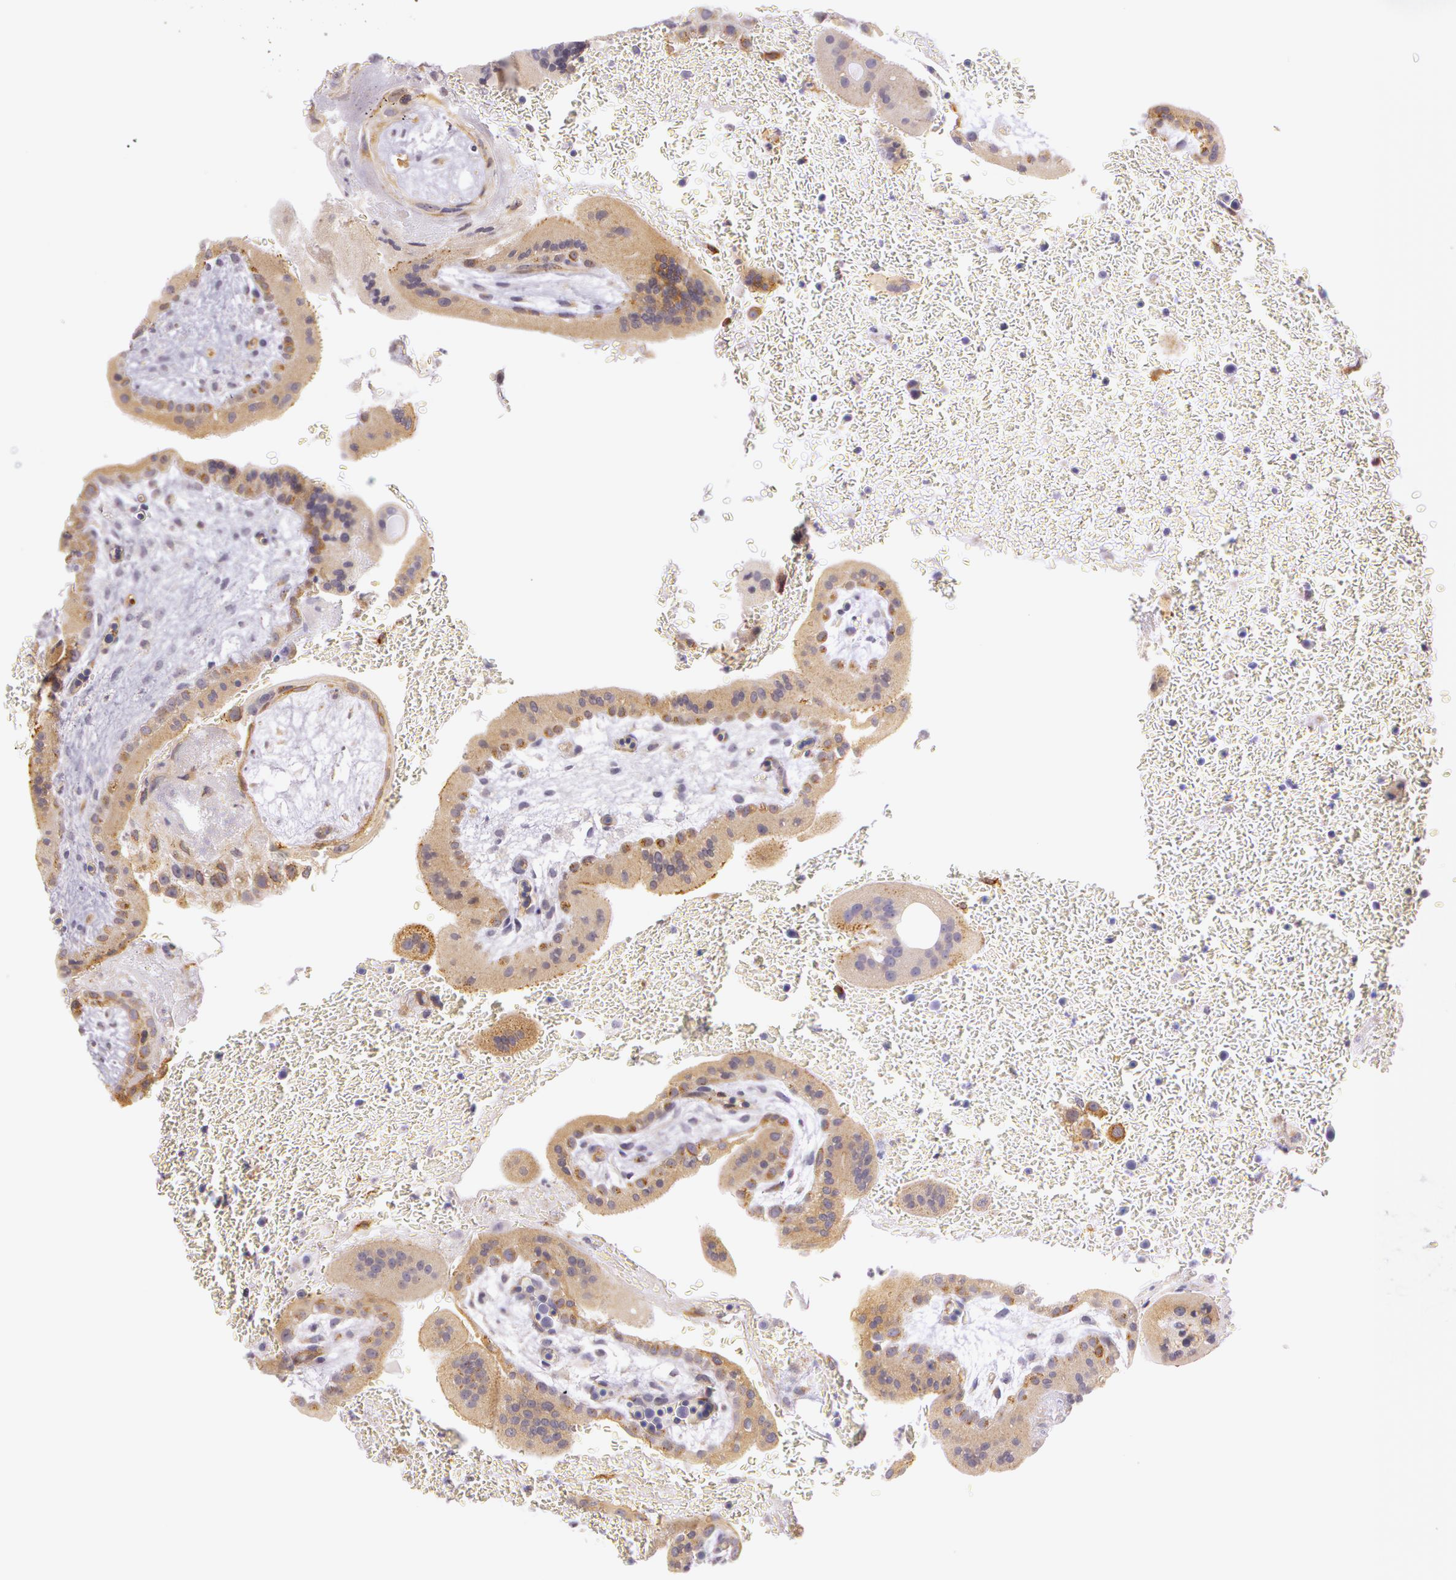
{"staining": {"intensity": "weak", "quantity": "25%-75%", "location": "cytoplasmic/membranous"}, "tissue": "placenta", "cell_type": "Decidual cells", "image_type": "normal", "snomed": [{"axis": "morphology", "description": "Normal tissue, NOS"}, {"axis": "topography", "description": "Placenta"}], "caption": "This image reveals unremarkable placenta stained with immunohistochemistry (IHC) to label a protein in brown. The cytoplasmic/membranous of decidual cells show weak positivity for the protein. Nuclei are counter-stained blue.", "gene": "APP", "patient": {"sex": "female", "age": 35}}